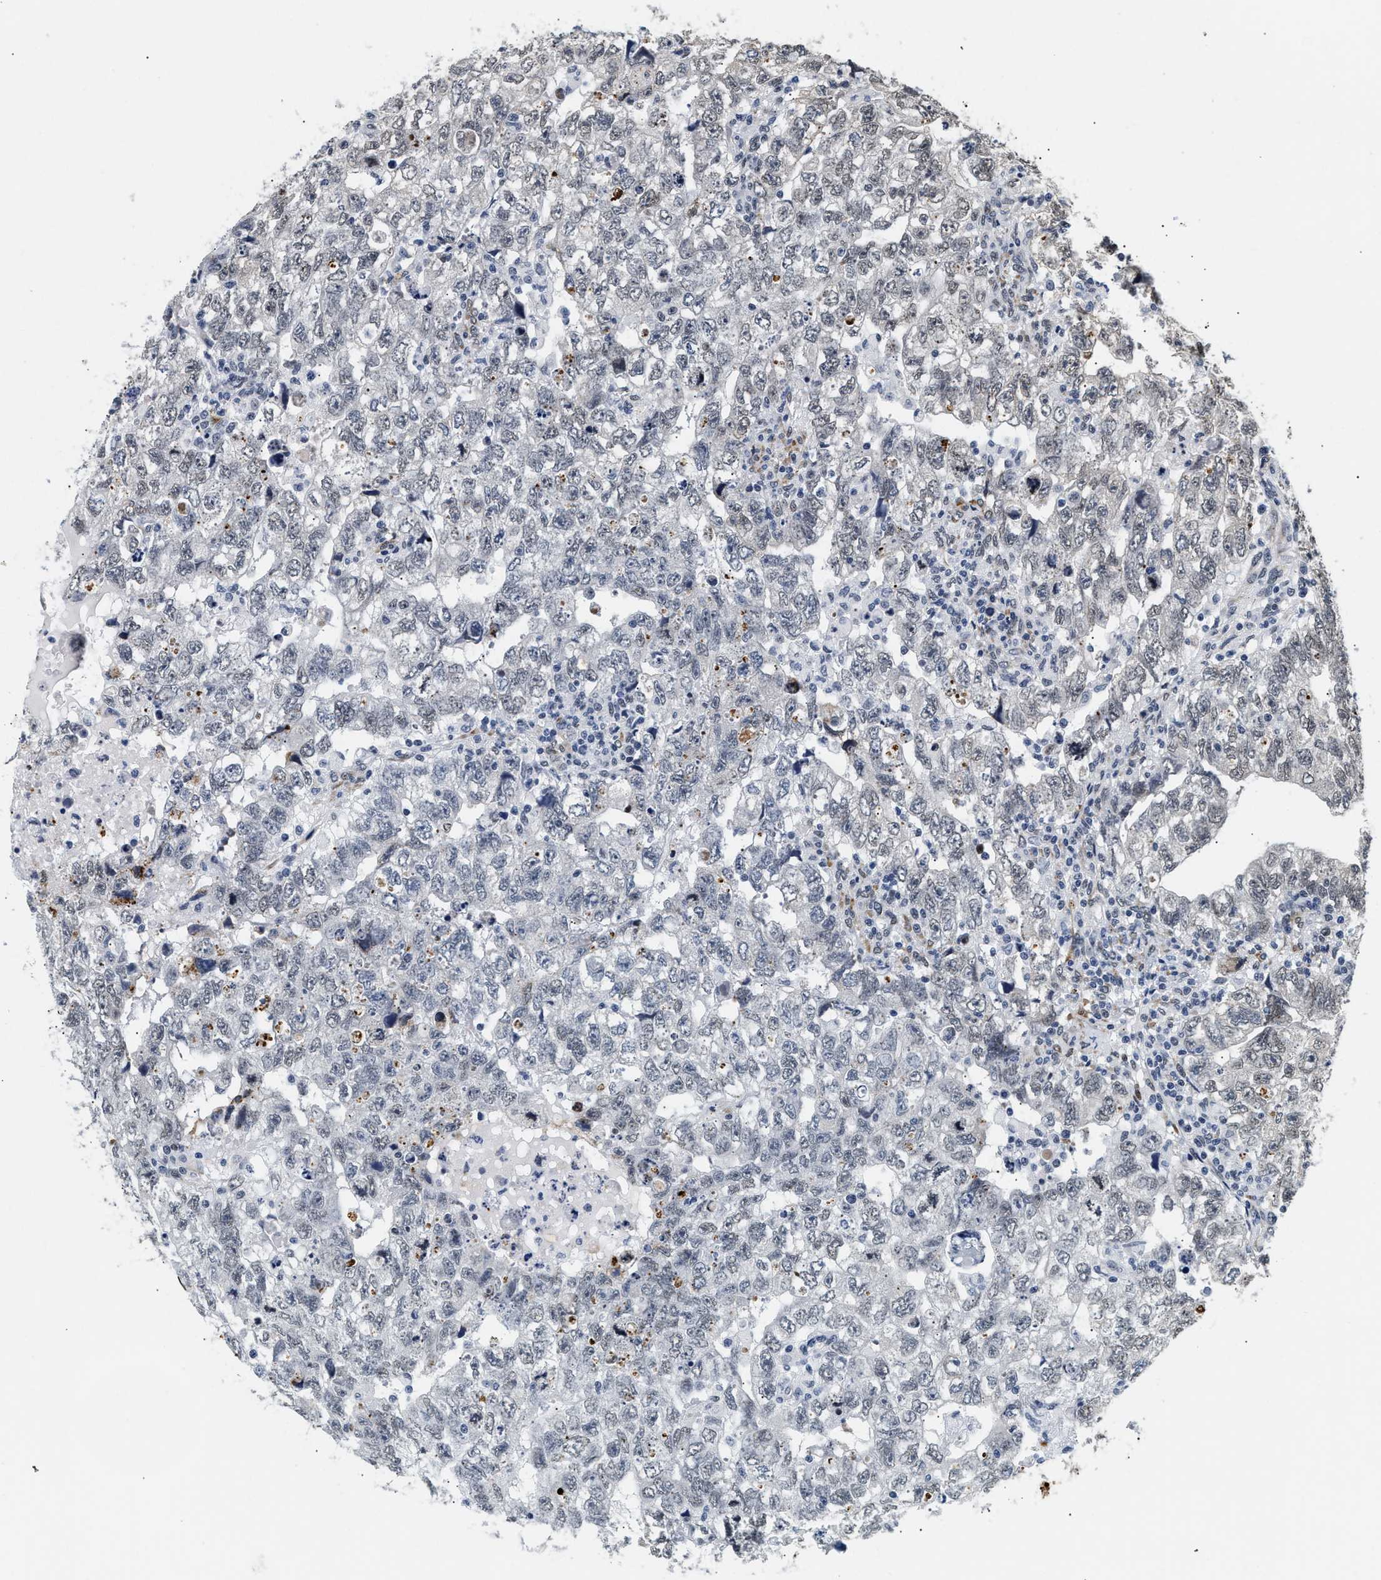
{"staining": {"intensity": "weak", "quantity": "<25%", "location": "nuclear"}, "tissue": "testis cancer", "cell_type": "Tumor cells", "image_type": "cancer", "snomed": [{"axis": "morphology", "description": "Carcinoma, Embryonal, NOS"}, {"axis": "topography", "description": "Testis"}], "caption": "There is no significant expression in tumor cells of testis embryonal carcinoma.", "gene": "THOC1", "patient": {"sex": "male", "age": 36}}